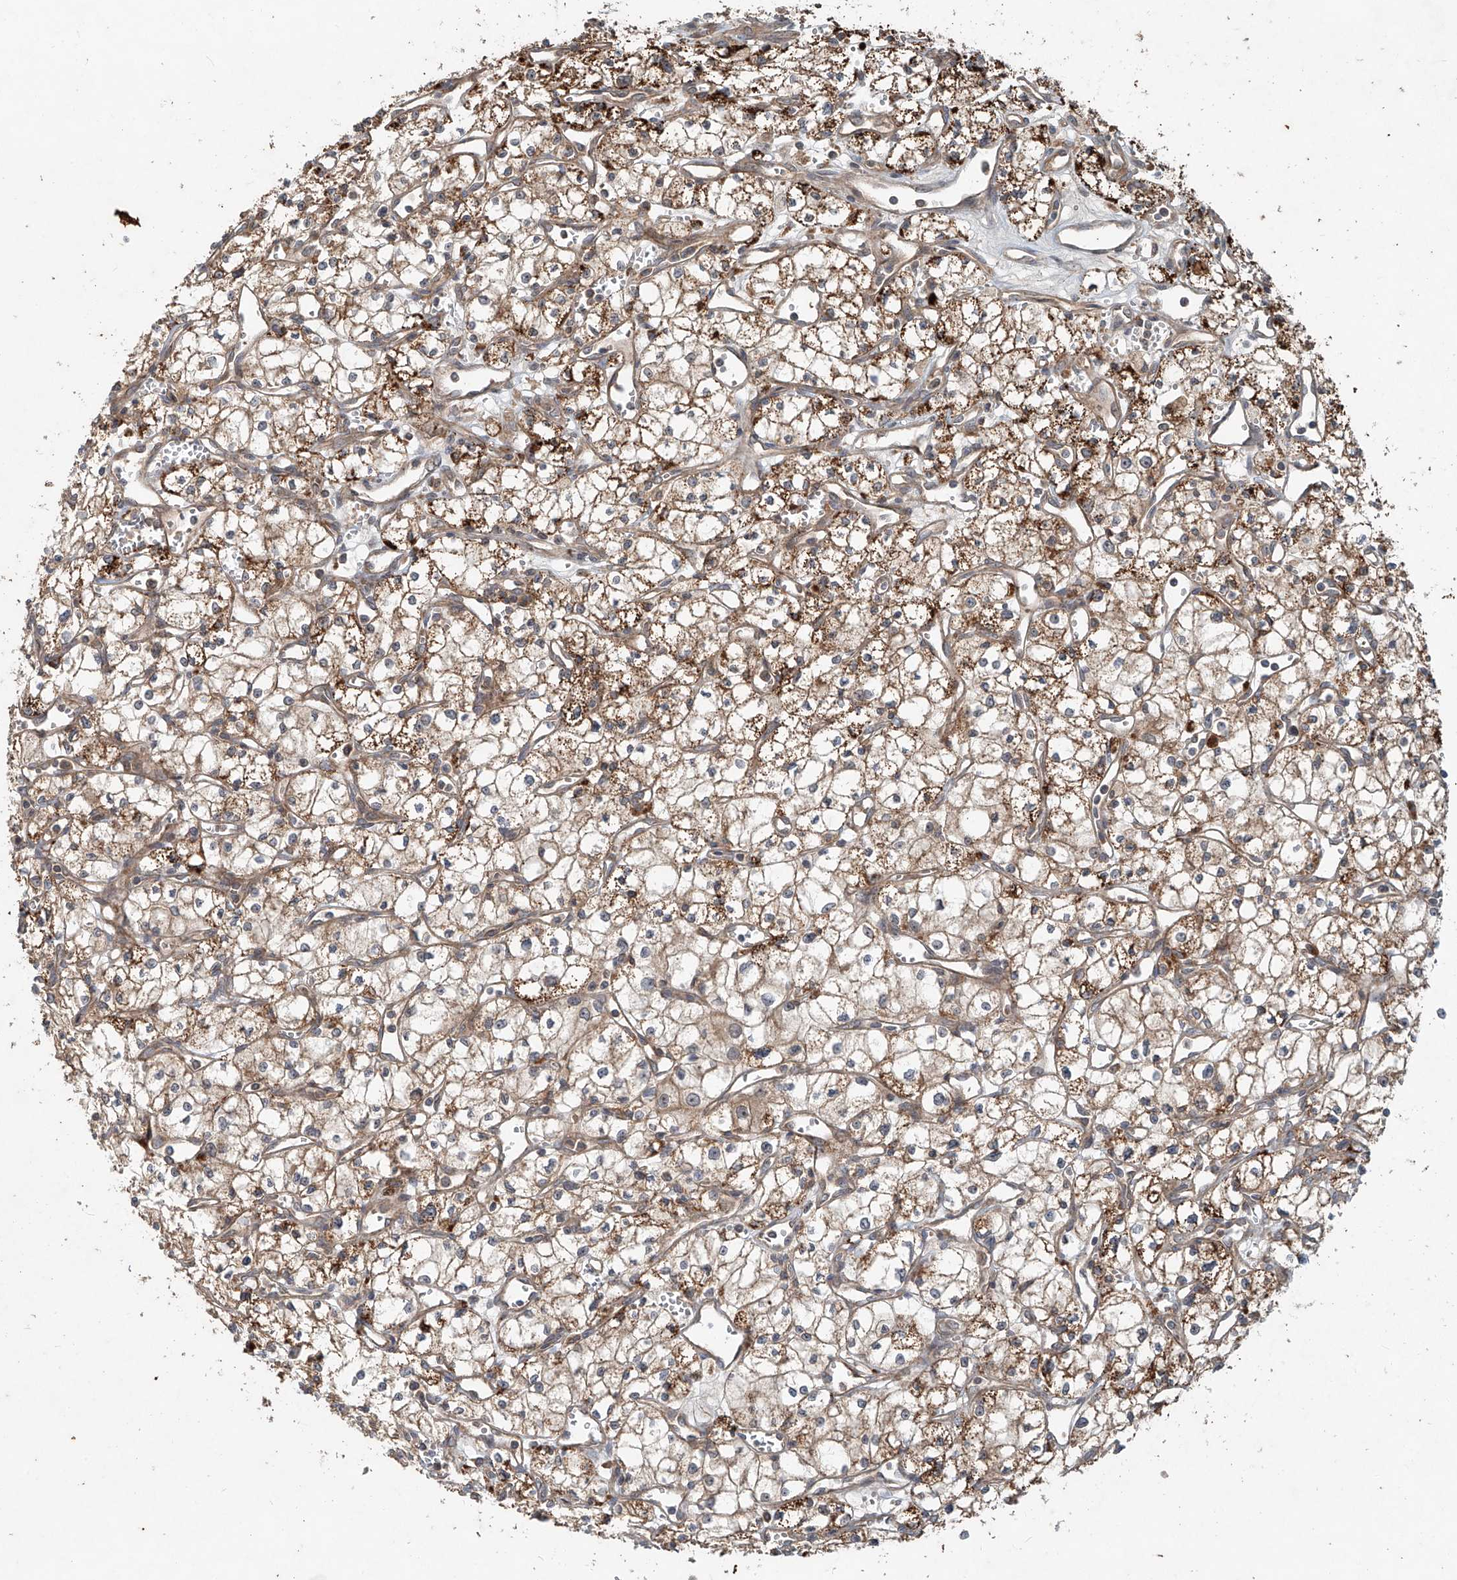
{"staining": {"intensity": "moderate", "quantity": ">75%", "location": "cytoplasmic/membranous"}, "tissue": "renal cancer", "cell_type": "Tumor cells", "image_type": "cancer", "snomed": [{"axis": "morphology", "description": "Adenocarcinoma, NOS"}, {"axis": "topography", "description": "Kidney"}], "caption": "Renal adenocarcinoma tissue exhibits moderate cytoplasmic/membranous positivity in about >75% of tumor cells, visualized by immunohistochemistry.", "gene": "IER5", "patient": {"sex": "male", "age": 59}}